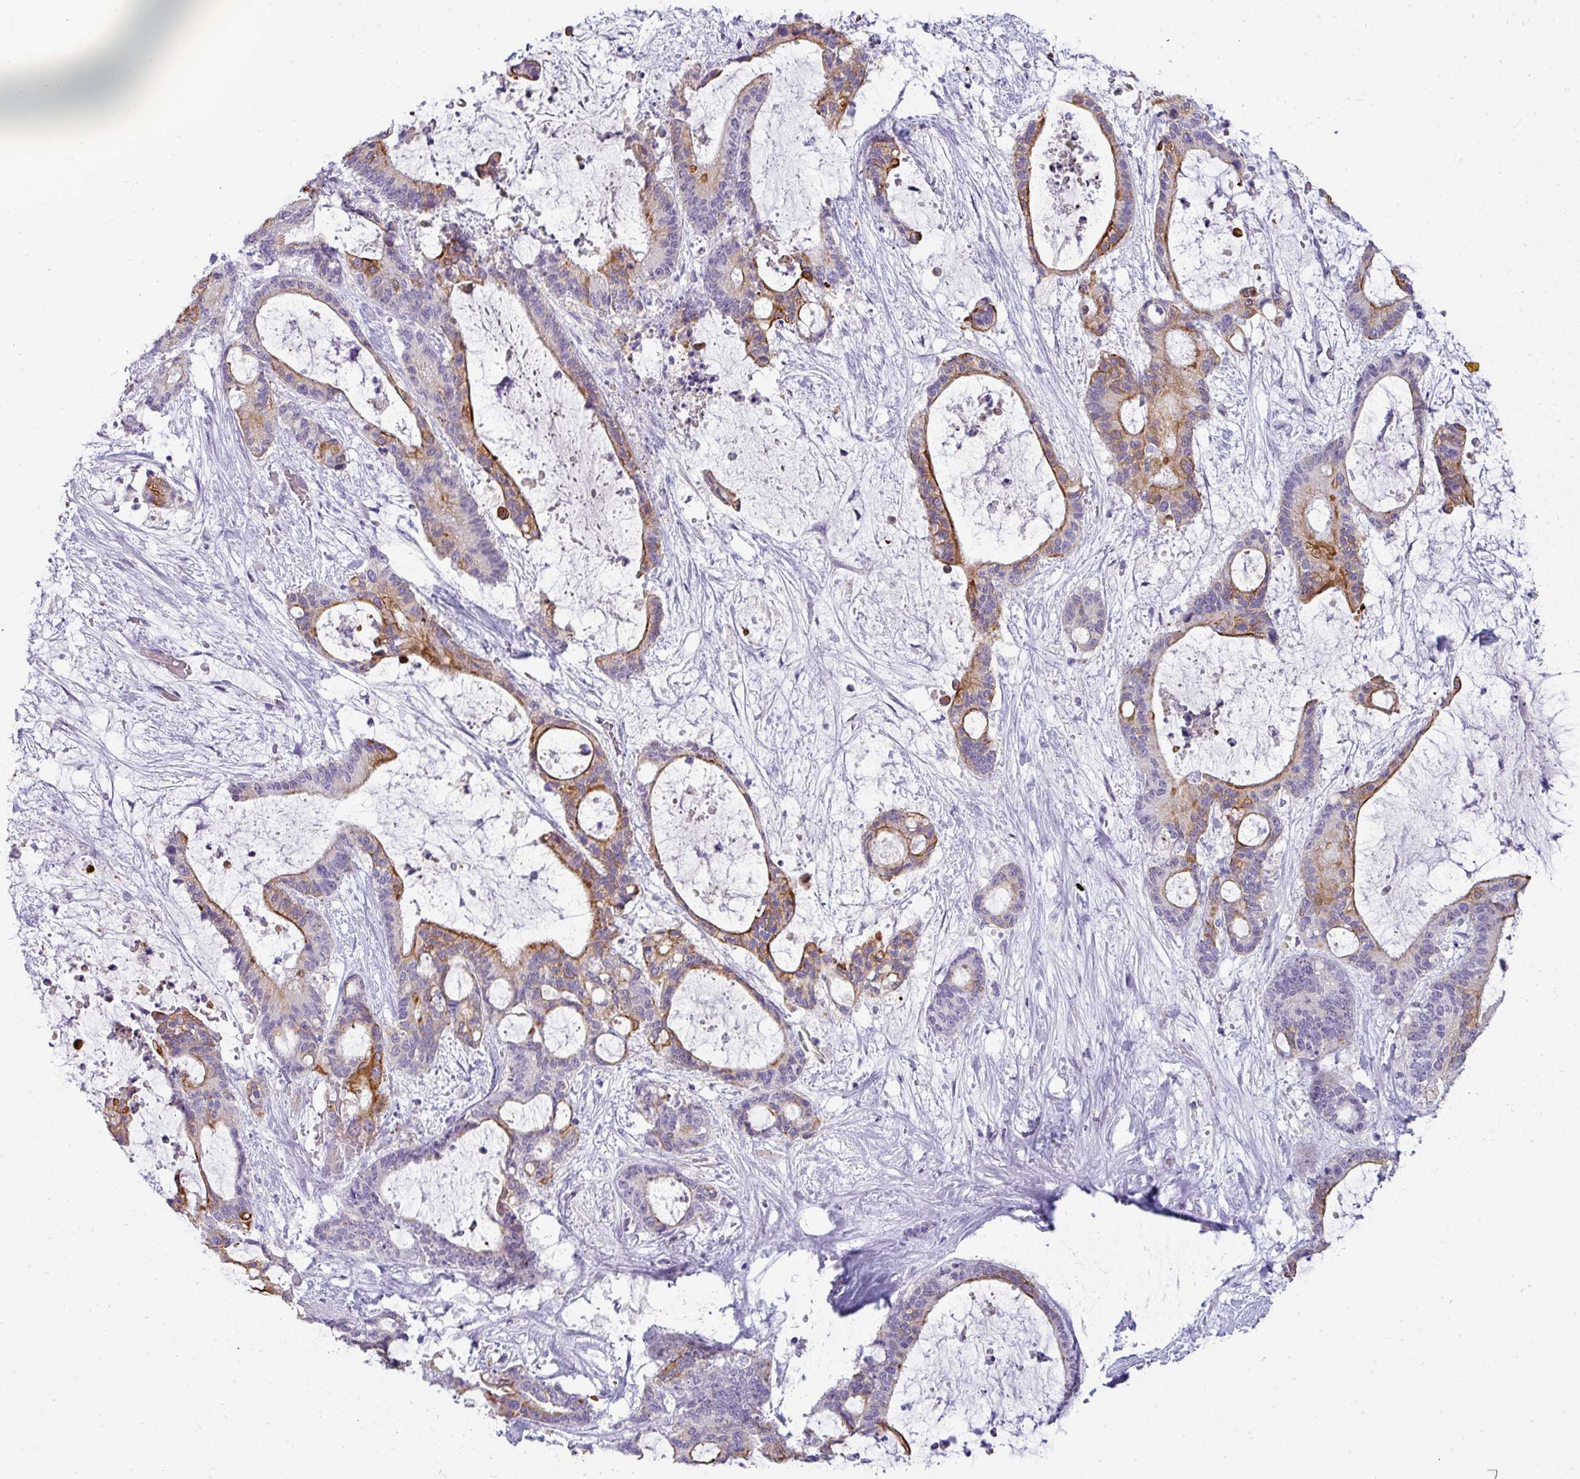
{"staining": {"intensity": "strong", "quantity": "<25%", "location": "cytoplasmic/membranous"}, "tissue": "liver cancer", "cell_type": "Tumor cells", "image_type": "cancer", "snomed": [{"axis": "morphology", "description": "Normal tissue, NOS"}, {"axis": "morphology", "description": "Cholangiocarcinoma"}, {"axis": "topography", "description": "Liver"}, {"axis": "topography", "description": "Peripheral nerve tissue"}], "caption": "Immunohistochemical staining of liver cancer exhibits medium levels of strong cytoplasmic/membranous protein staining in about <25% of tumor cells.", "gene": "ASXL3", "patient": {"sex": "female", "age": 73}}